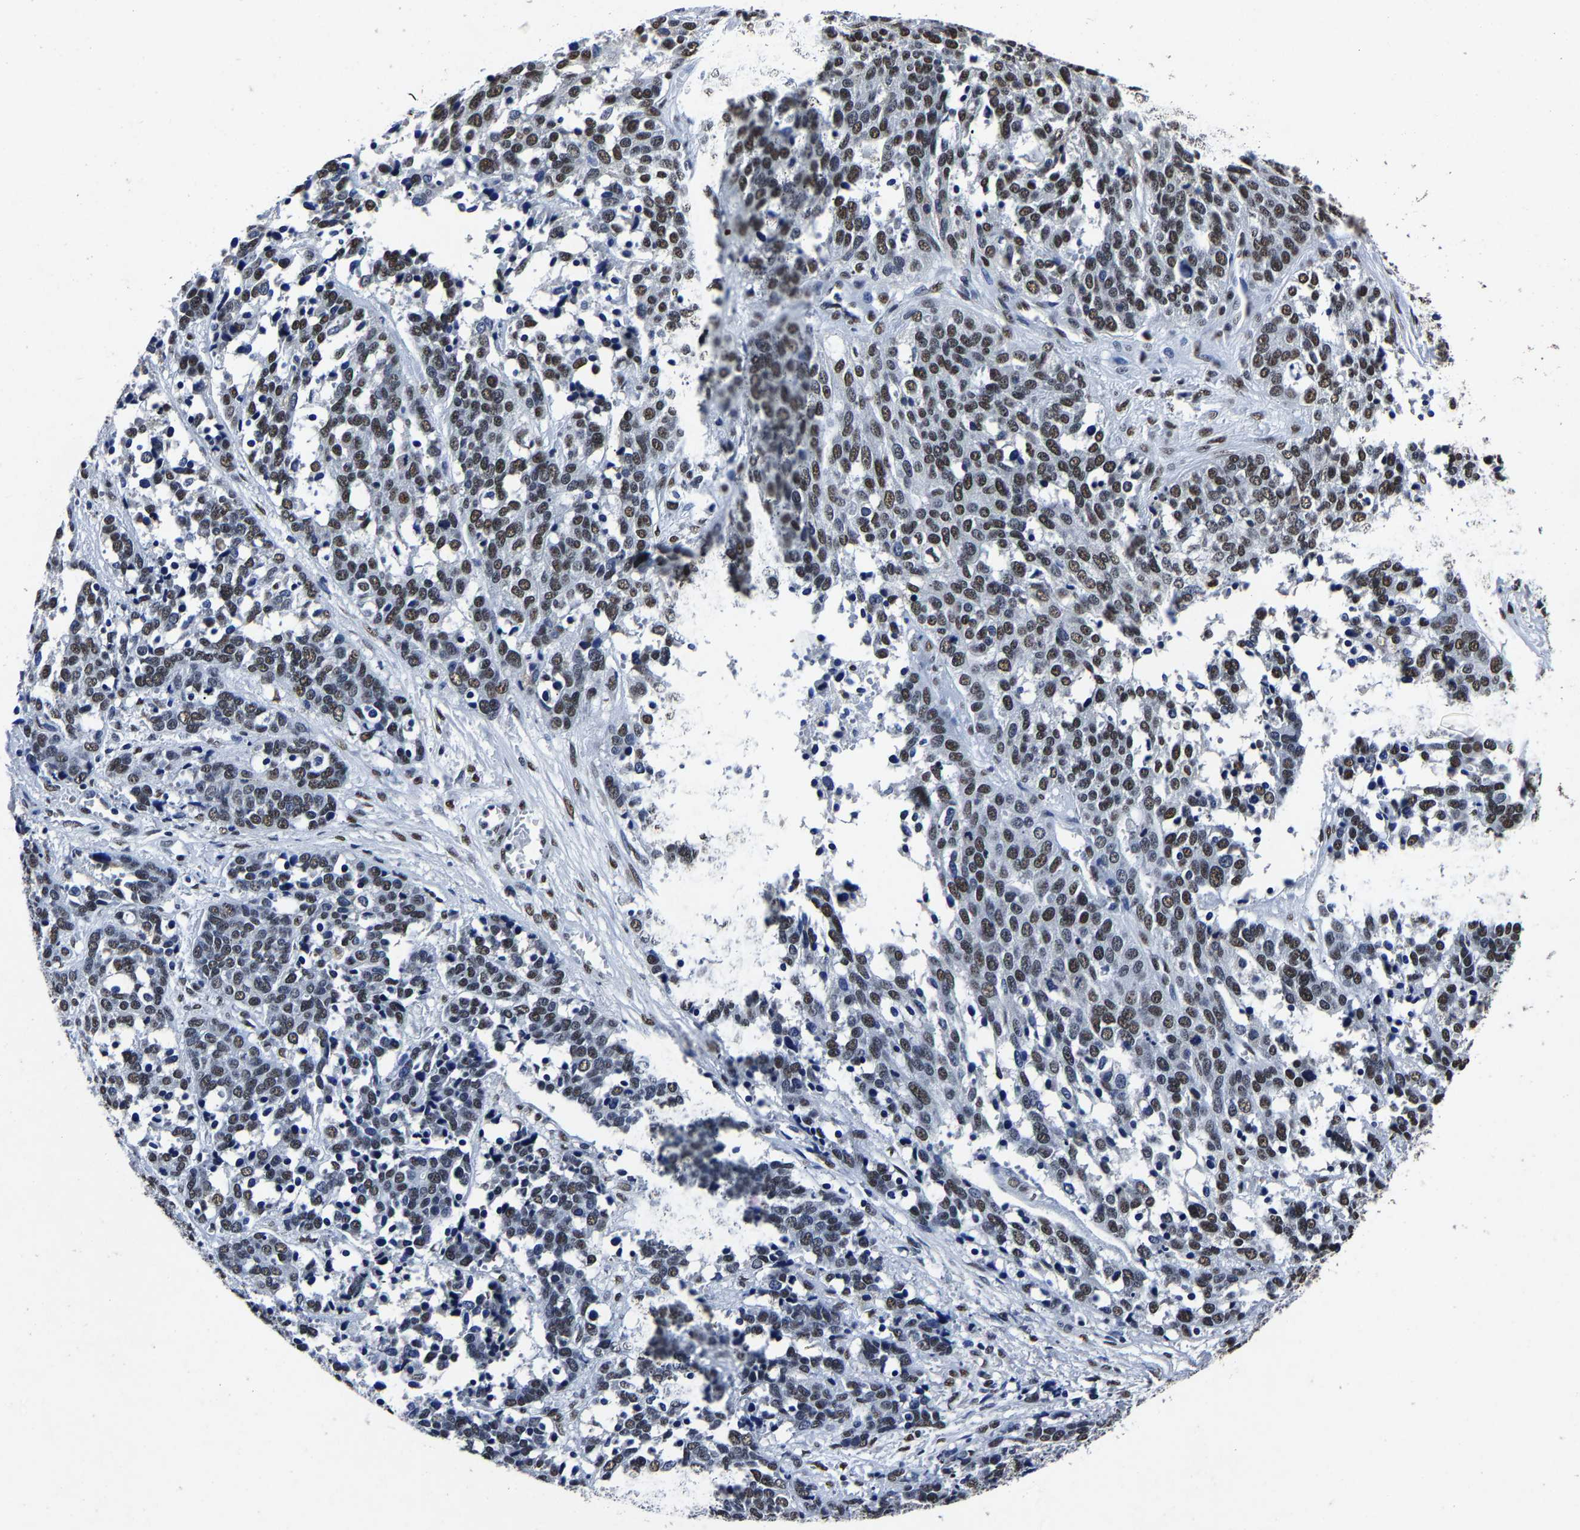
{"staining": {"intensity": "moderate", "quantity": "25%-75%", "location": "nuclear"}, "tissue": "ovarian cancer", "cell_type": "Tumor cells", "image_type": "cancer", "snomed": [{"axis": "morphology", "description": "Cystadenocarcinoma, serous, NOS"}, {"axis": "topography", "description": "Ovary"}], "caption": "Human ovarian cancer (serous cystadenocarcinoma) stained for a protein (brown) reveals moderate nuclear positive positivity in about 25%-75% of tumor cells.", "gene": "RBM45", "patient": {"sex": "female", "age": 44}}